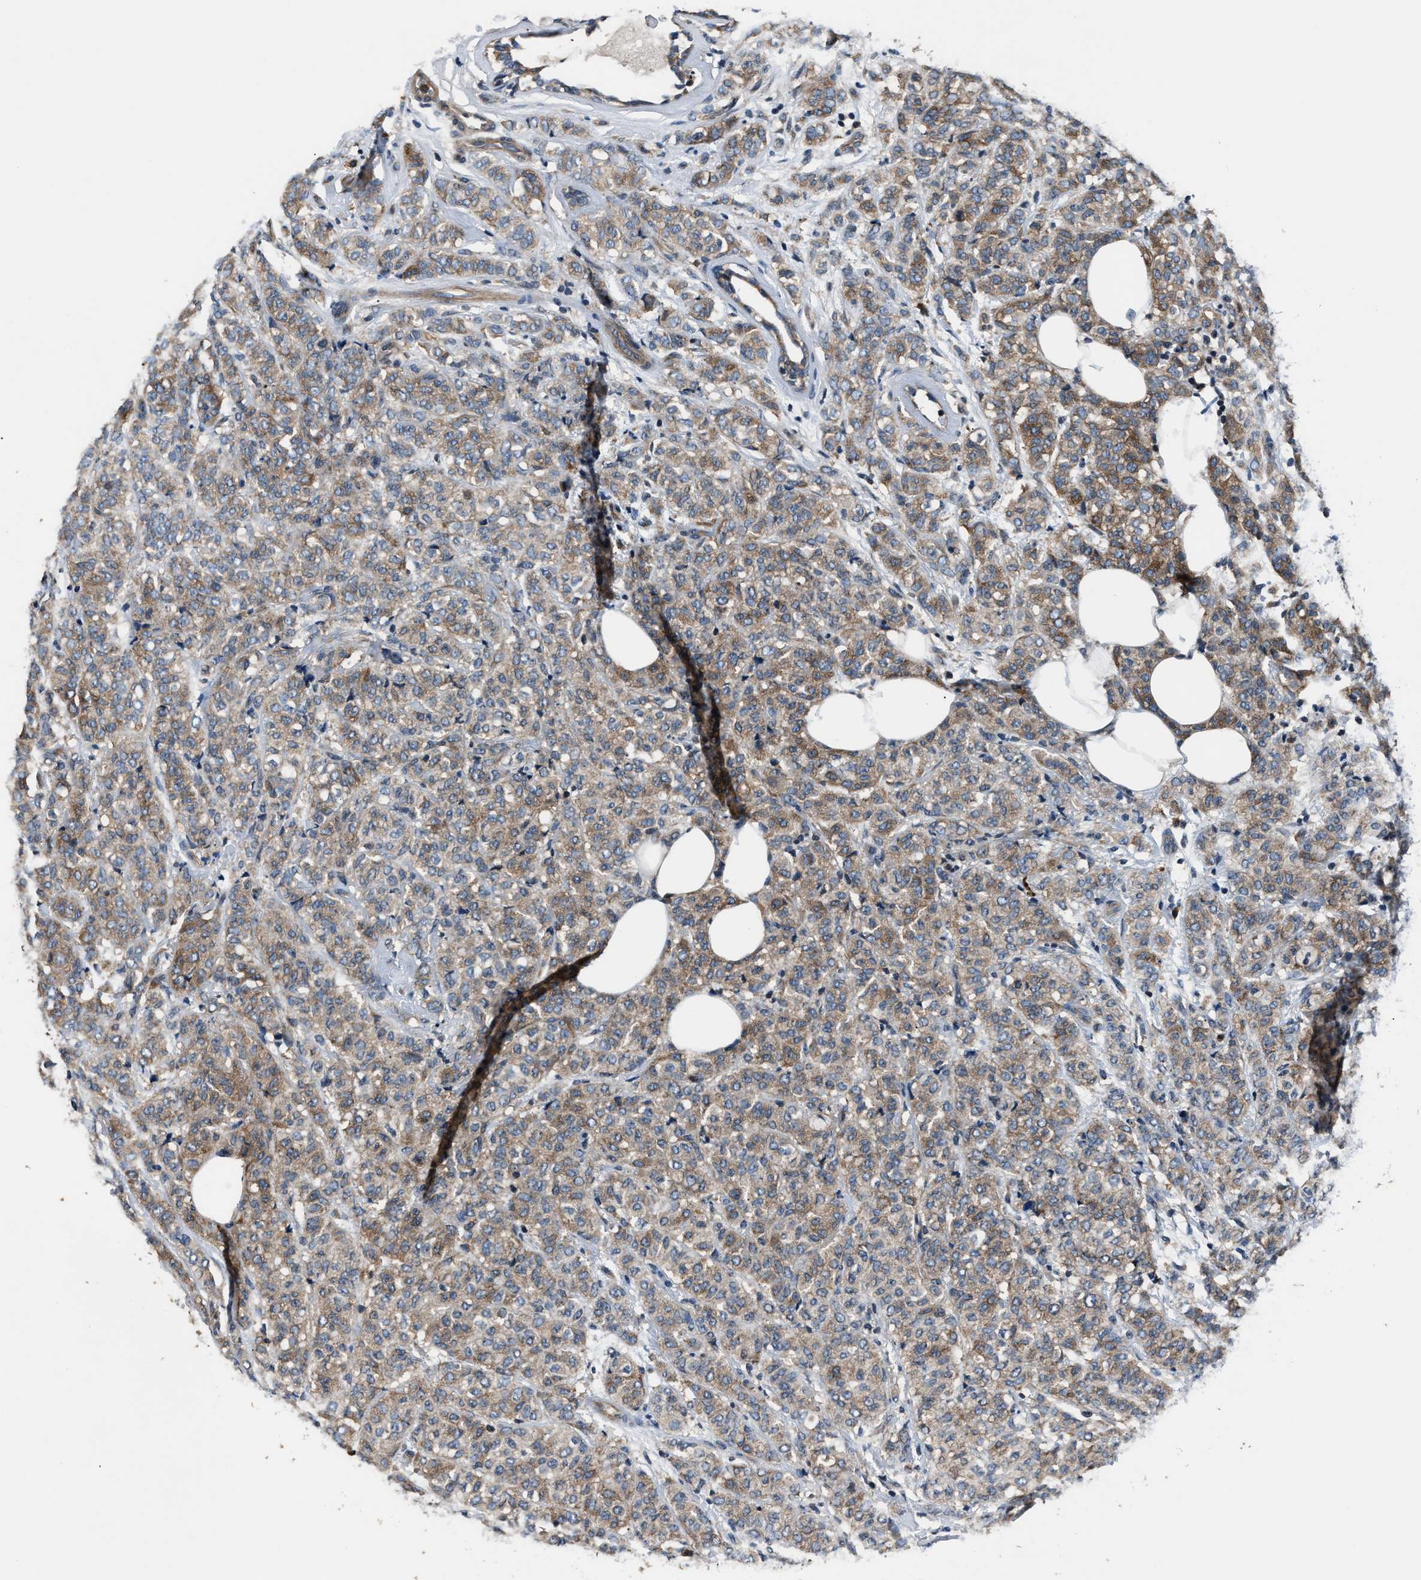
{"staining": {"intensity": "moderate", "quantity": ">75%", "location": "cytoplasmic/membranous"}, "tissue": "breast cancer", "cell_type": "Tumor cells", "image_type": "cancer", "snomed": [{"axis": "morphology", "description": "Lobular carcinoma"}, {"axis": "topography", "description": "Breast"}], "caption": "Protein expression by immunohistochemistry displays moderate cytoplasmic/membranous staining in approximately >75% of tumor cells in breast cancer (lobular carcinoma). Using DAB (brown) and hematoxylin (blue) stains, captured at high magnification using brightfield microscopy.", "gene": "IMPDH2", "patient": {"sex": "female", "age": 60}}